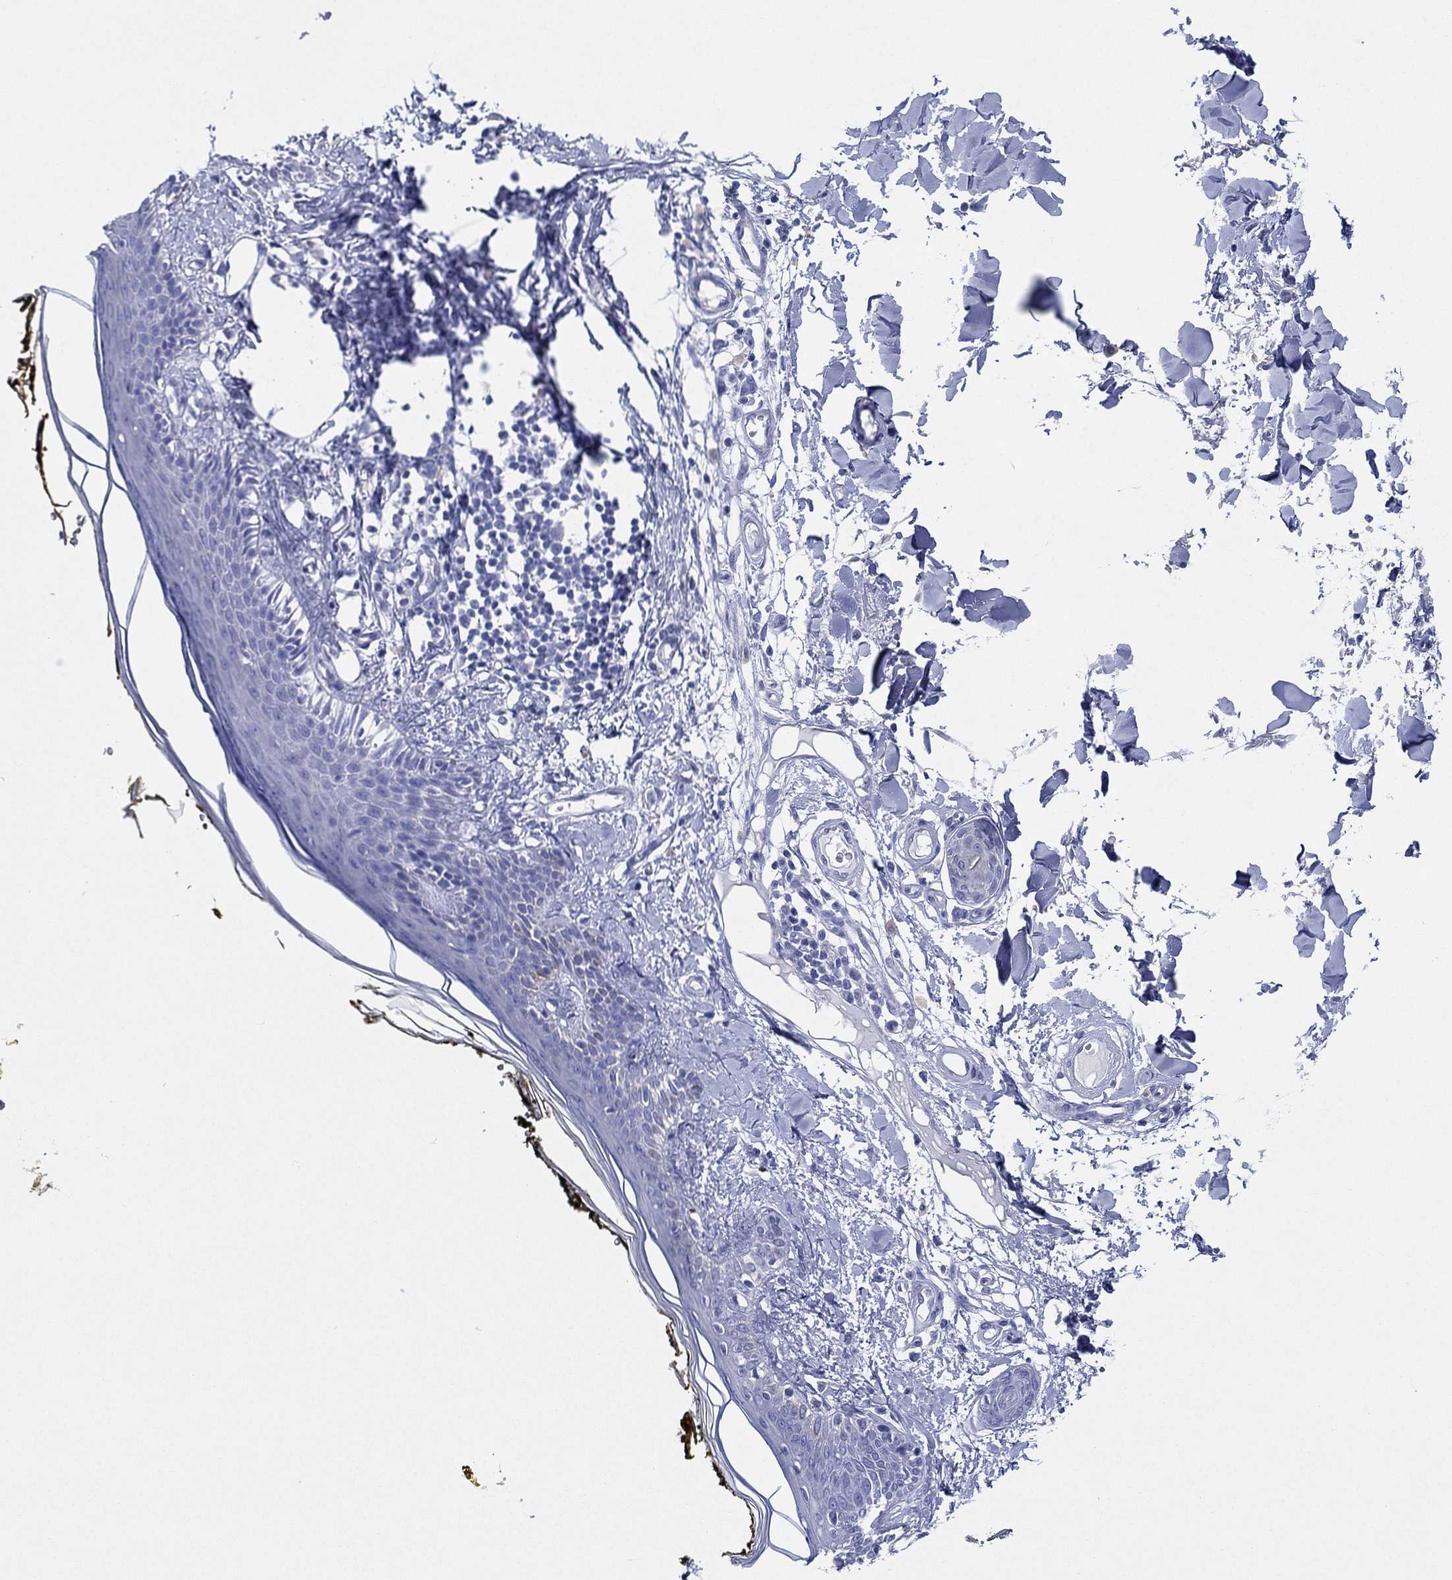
{"staining": {"intensity": "negative", "quantity": "none", "location": "none"}, "tissue": "skin", "cell_type": "Fibroblasts", "image_type": "normal", "snomed": [{"axis": "morphology", "description": "Normal tissue, NOS"}, {"axis": "topography", "description": "Skin"}], "caption": "An immunohistochemistry (IHC) micrograph of unremarkable skin is shown. There is no staining in fibroblasts of skin. (DAB (3,3'-diaminobenzidine) immunohistochemistry (IHC) visualized using brightfield microscopy, high magnification).", "gene": "HCRT", "patient": {"sex": "male", "age": 76}}